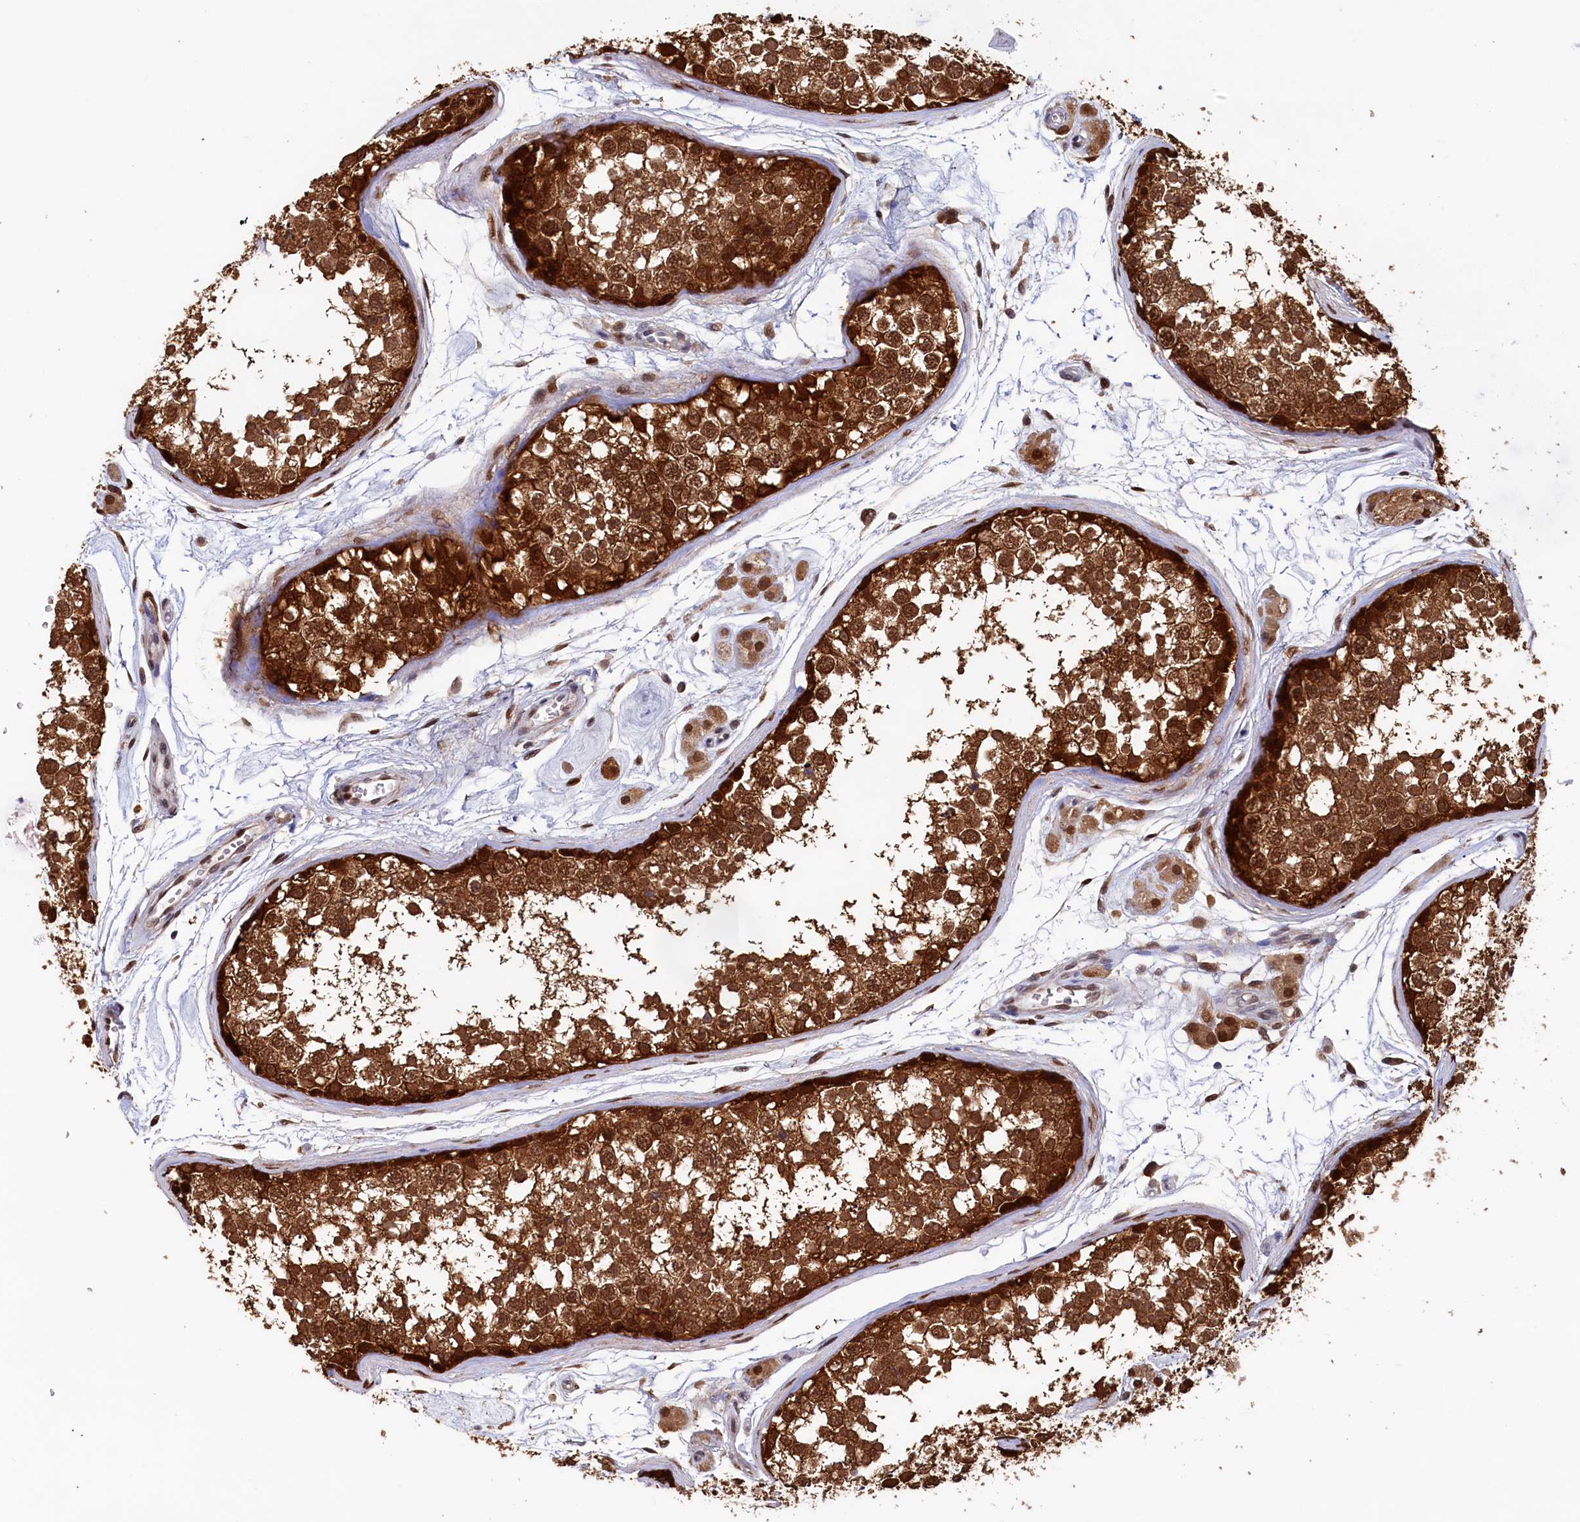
{"staining": {"intensity": "strong", "quantity": ">75%", "location": "cytoplasmic/membranous,nuclear"}, "tissue": "testis", "cell_type": "Cells in seminiferous ducts", "image_type": "normal", "snomed": [{"axis": "morphology", "description": "Normal tissue, NOS"}, {"axis": "topography", "description": "Testis"}], "caption": "High-magnification brightfield microscopy of benign testis stained with DAB (brown) and counterstained with hematoxylin (blue). cells in seminiferous ducts exhibit strong cytoplasmic/membranous,nuclear expression is identified in approximately>75% of cells. (brown staining indicates protein expression, while blue staining denotes nuclei).", "gene": "AHCY", "patient": {"sex": "male", "age": 56}}